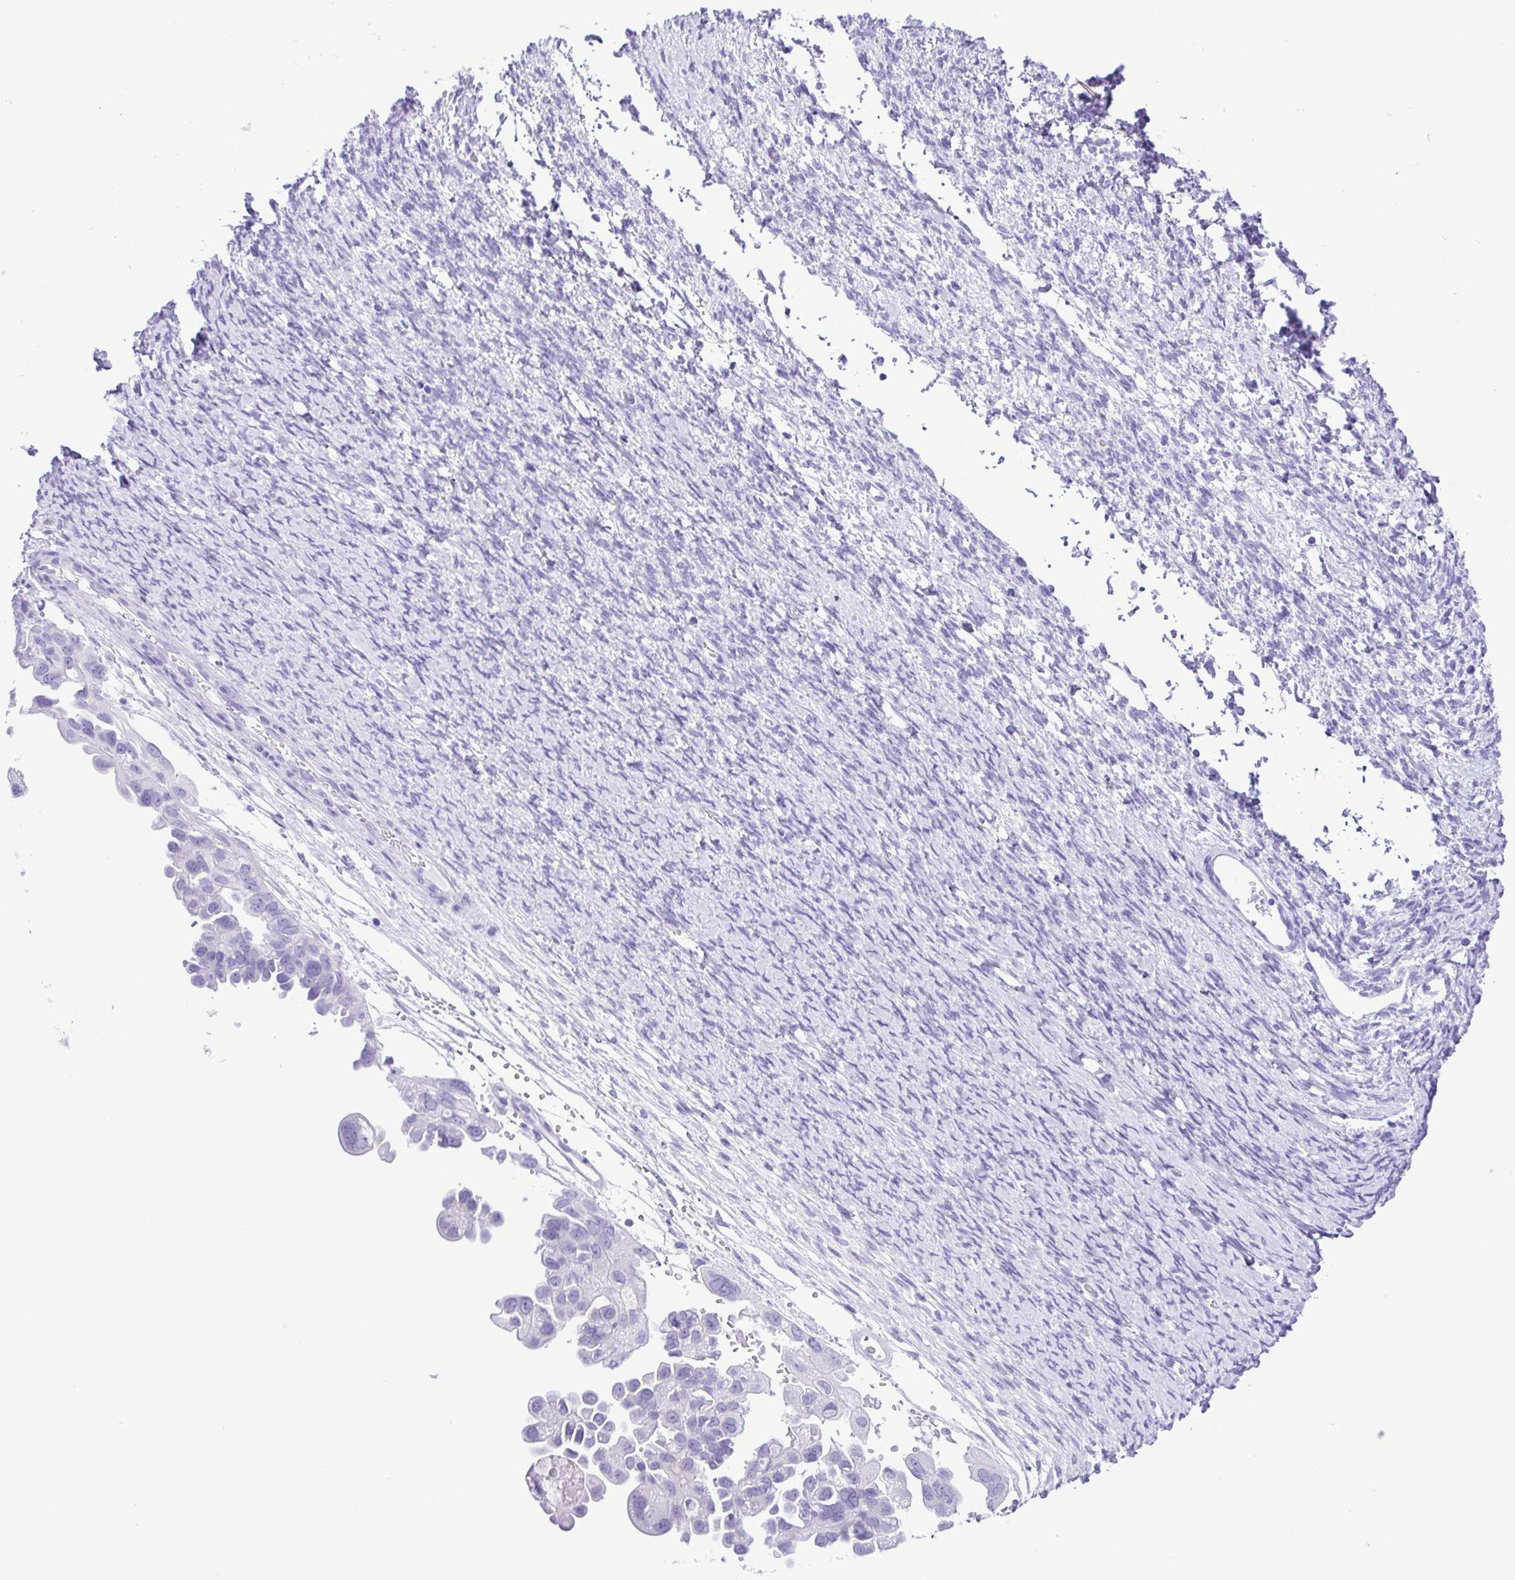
{"staining": {"intensity": "negative", "quantity": "none", "location": "none"}, "tissue": "ovarian cancer", "cell_type": "Tumor cells", "image_type": "cancer", "snomed": [{"axis": "morphology", "description": "Cystadenocarcinoma, serous, NOS"}, {"axis": "topography", "description": "Ovary"}], "caption": "Immunohistochemical staining of ovarian cancer reveals no significant expression in tumor cells.", "gene": "CASP14", "patient": {"sex": "female", "age": 53}}